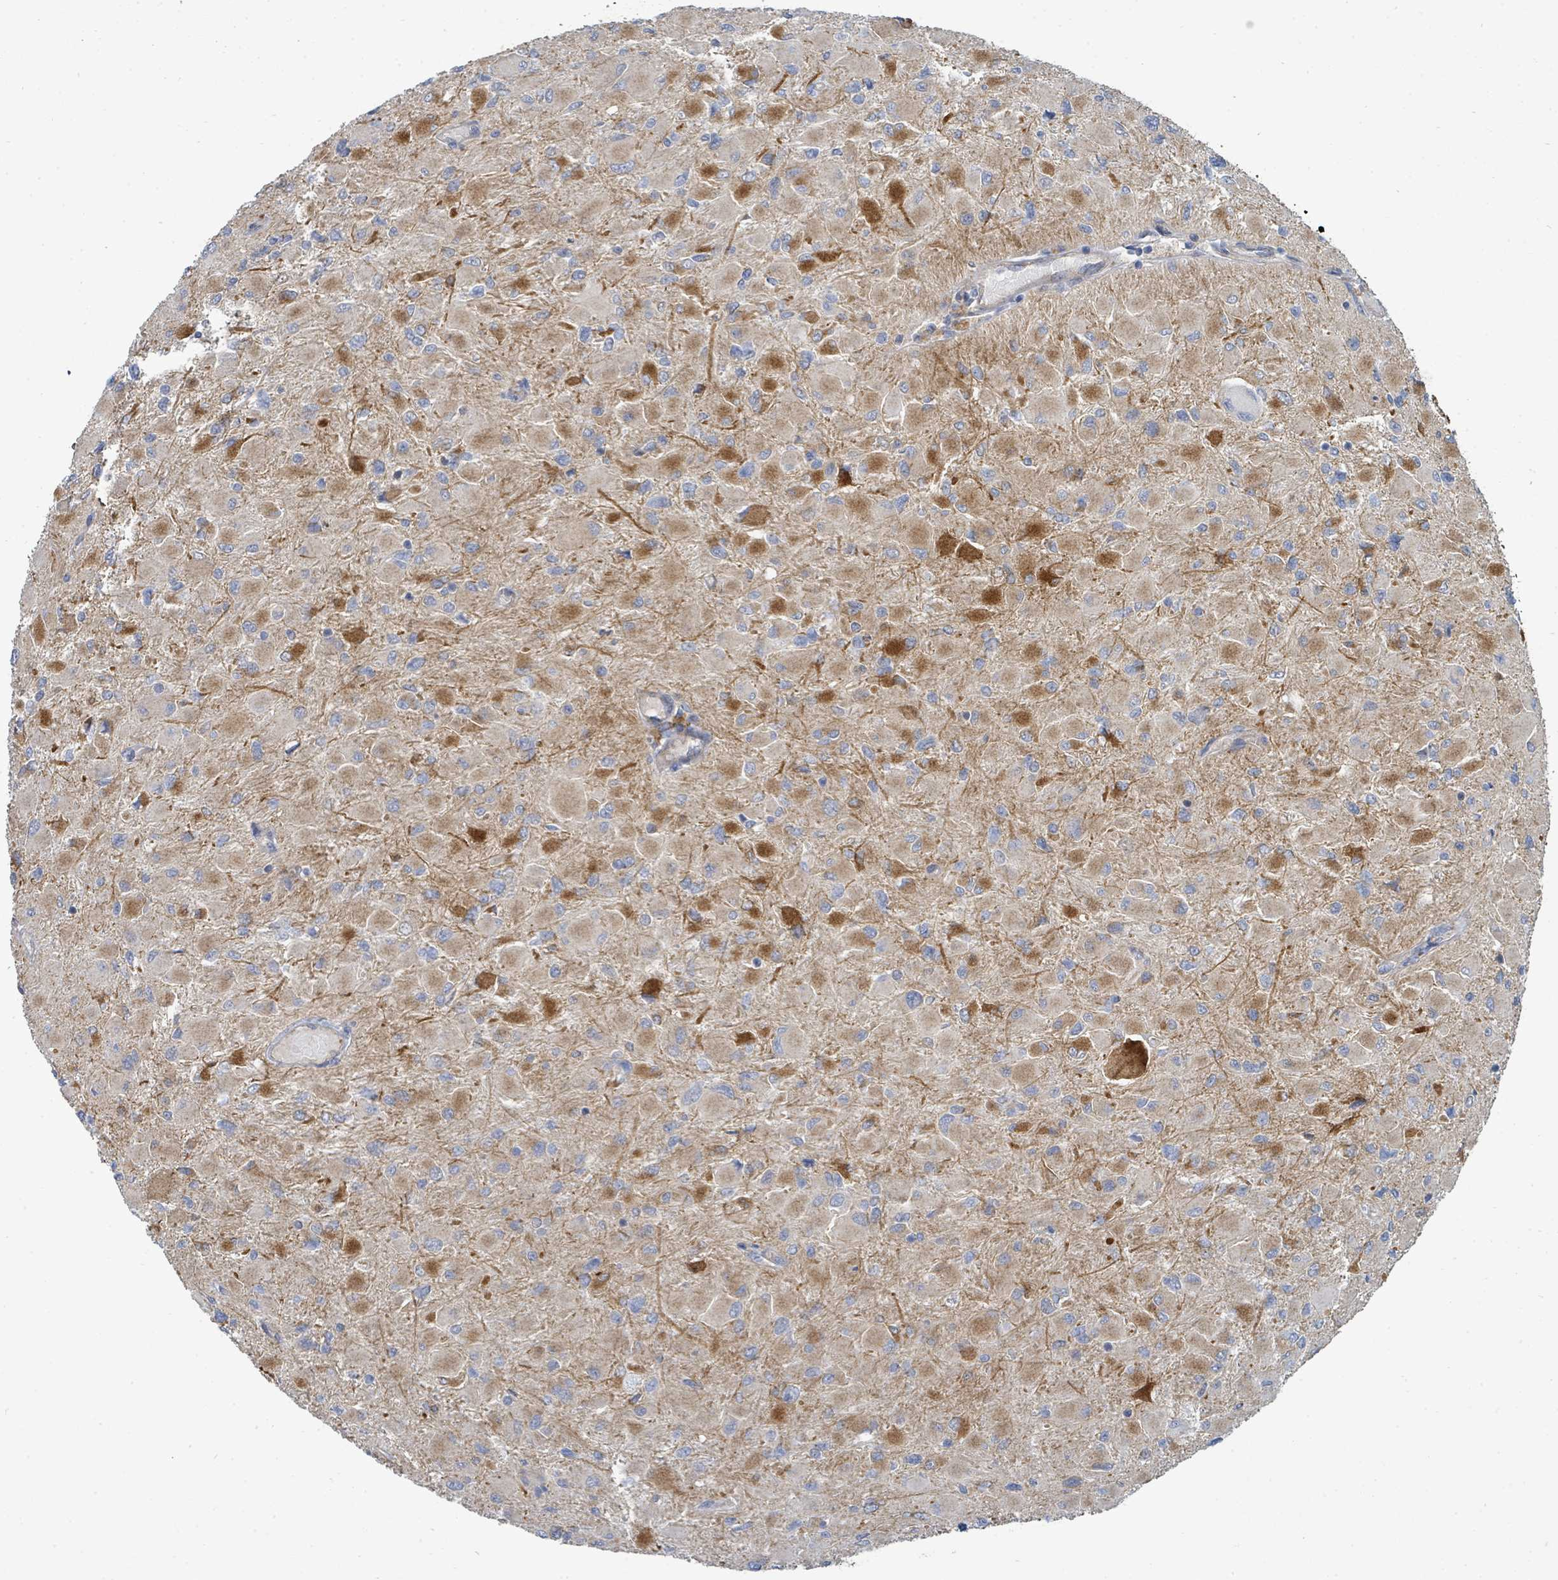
{"staining": {"intensity": "strong", "quantity": "<25%", "location": "cytoplasmic/membranous"}, "tissue": "glioma", "cell_type": "Tumor cells", "image_type": "cancer", "snomed": [{"axis": "morphology", "description": "Glioma, malignant, High grade"}, {"axis": "topography", "description": "Cerebral cortex"}], "caption": "High-grade glioma (malignant) stained with a protein marker exhibits strong staining in tumor cells.", "gene": "IFIT1", "patient": {"sex": "female", "age": 36}}